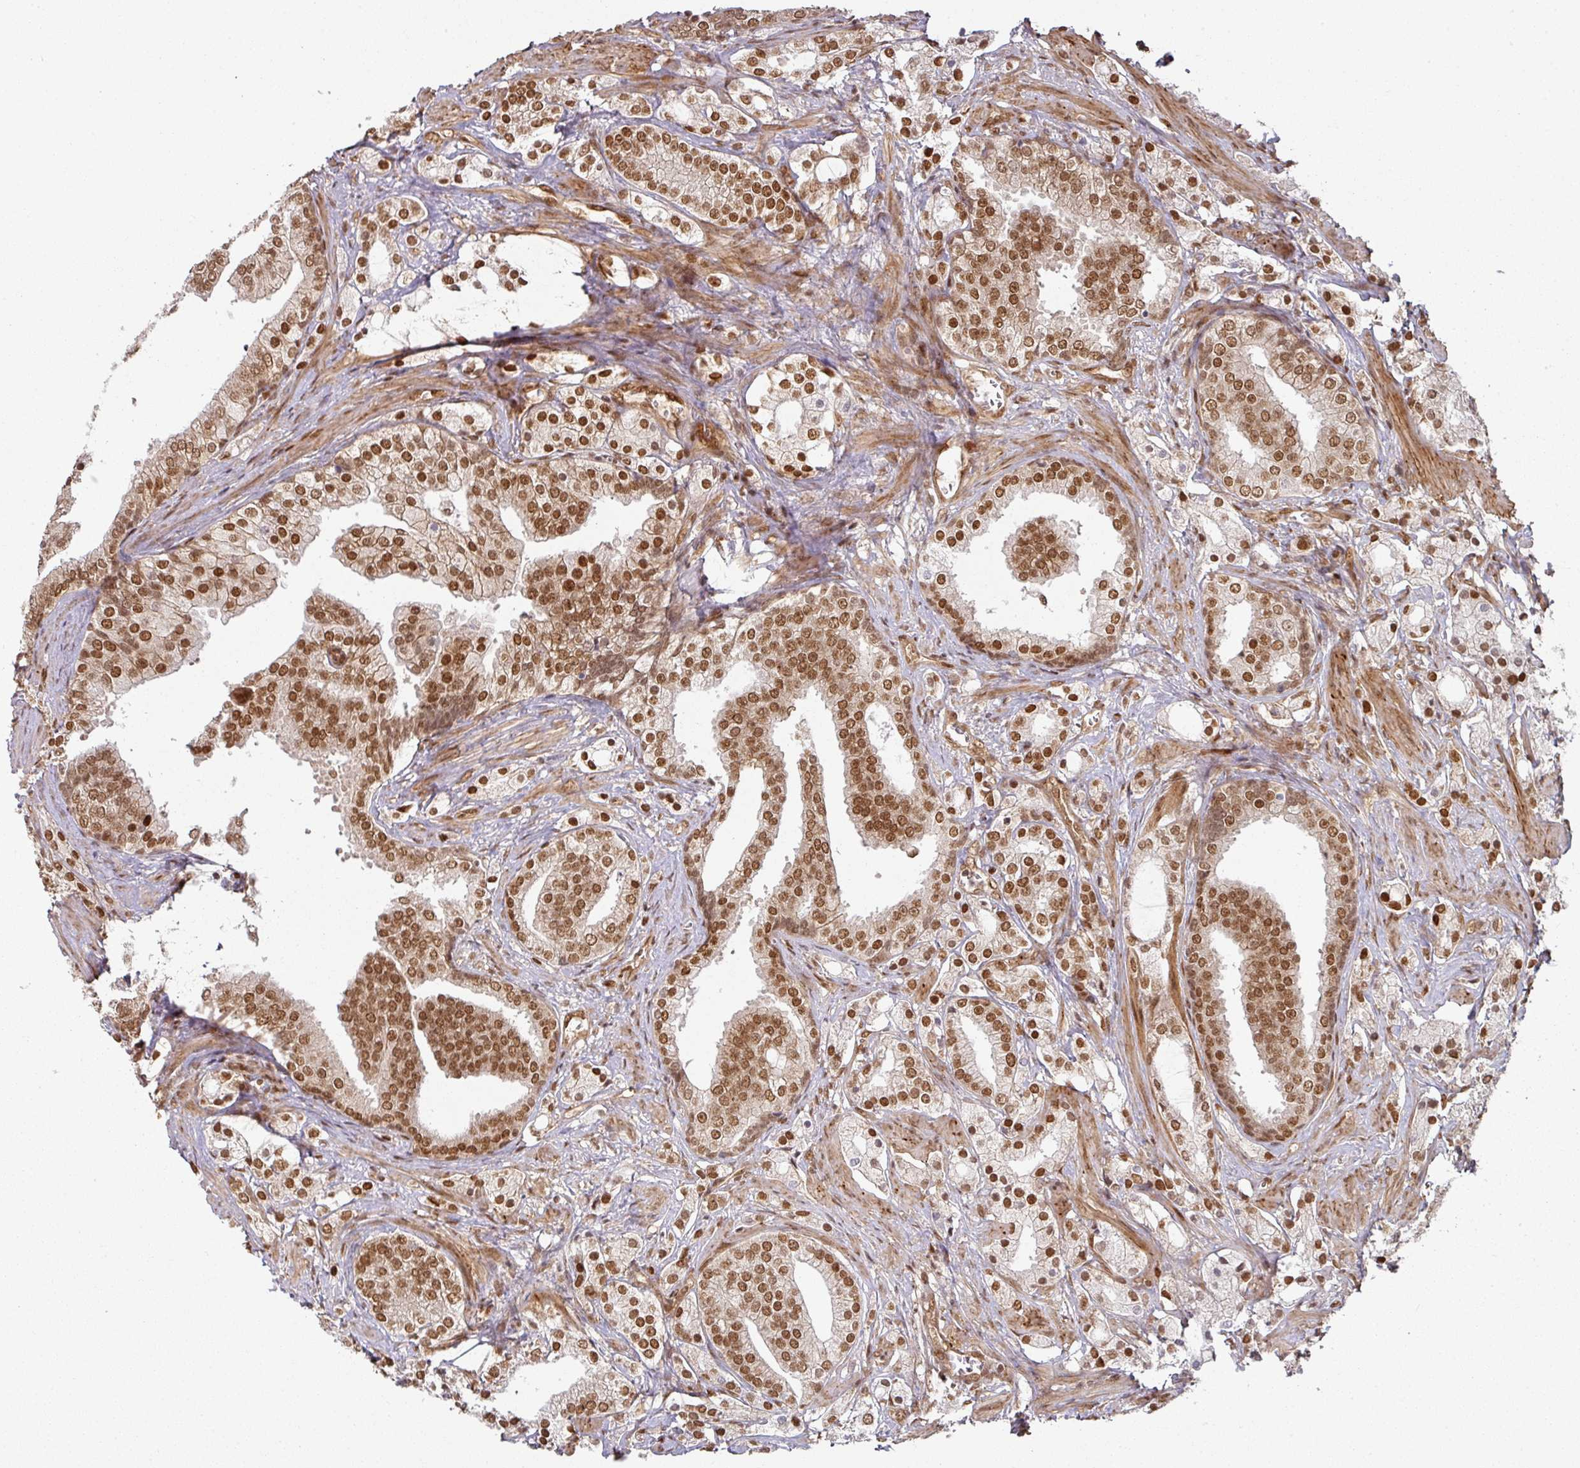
{"staining": {"intensity": "moderate", "quantity": ">75%", "location": "nuclear"}, "tissue": "prostate cancer", "cell_type": "Tumor cells", "image_type": "cancer", "snomed": [{"axis": "morphology", "description": "Adenocarcinoma, High grade"}, {"axis": "topography", "description": "Prostate"}], "caption": "This image demonstrates immunohistochemistry staining of prostate cancer, with medium moderate nuclear staining in approximately >75% of tumor cells.", "gene": "SIK3", "patient": {"sex": "male", "age": 50}}